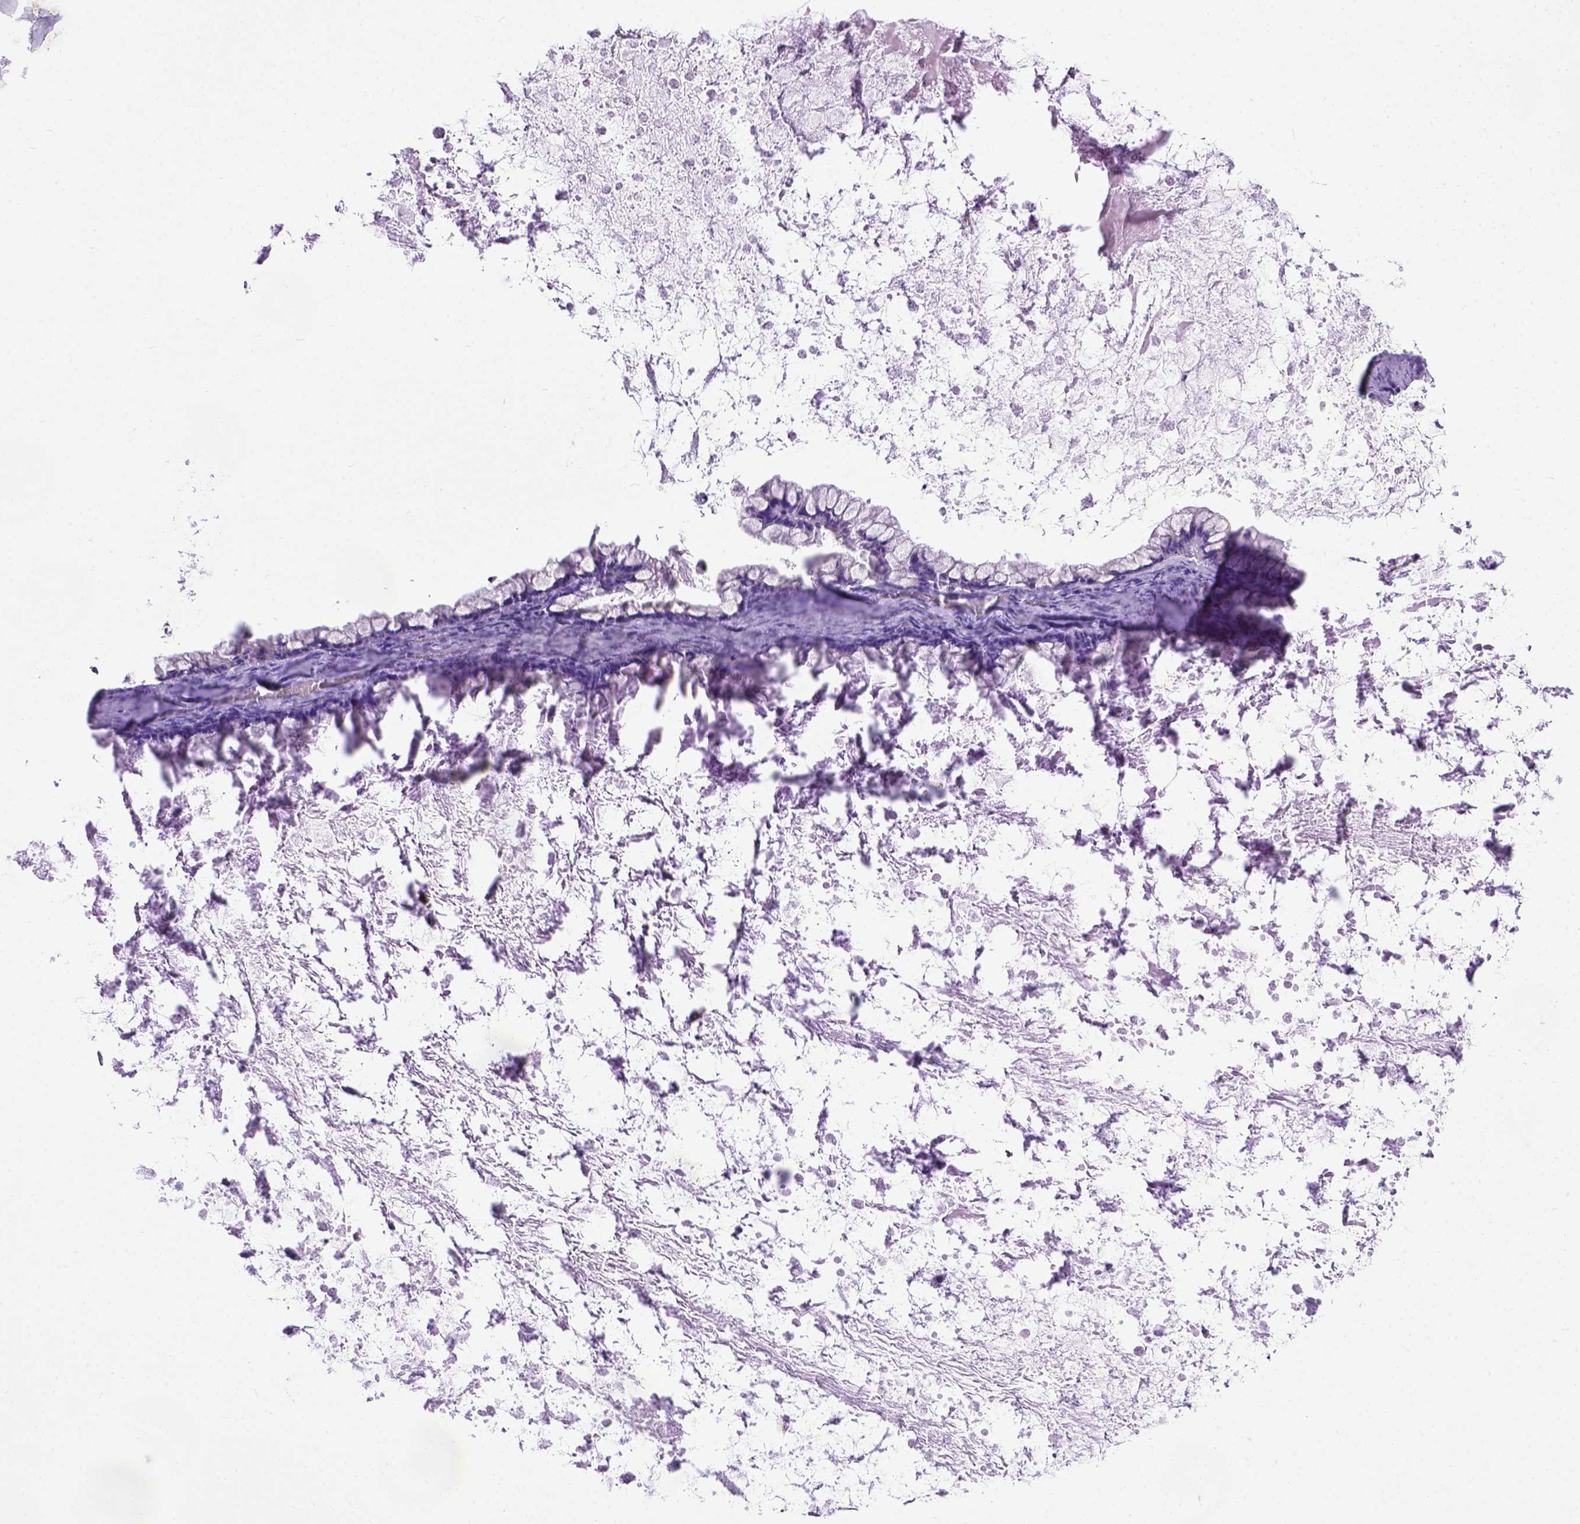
{"staining": {"intensity": "moderate", "quantity": "25%-75%", "location": "cytoplasmic/membranous"}, "tissue": "ovarian cancer", "cell_type": "Tumor cells", "image_type": "cancer", "snomed": [{"axis": "morphology", "description": "Cystadenocarcinoma, mucinous, NOS"}, {"axis": "topography", "description": "Ovary"}], "caption": "Ovarian cancer (mucinous cystadenocarcinoma) stained with a protein marker demonstrates moderate staining in tumor cells.", "gene": "PLK4", "patient": {"sex": "female", "age": 67}}